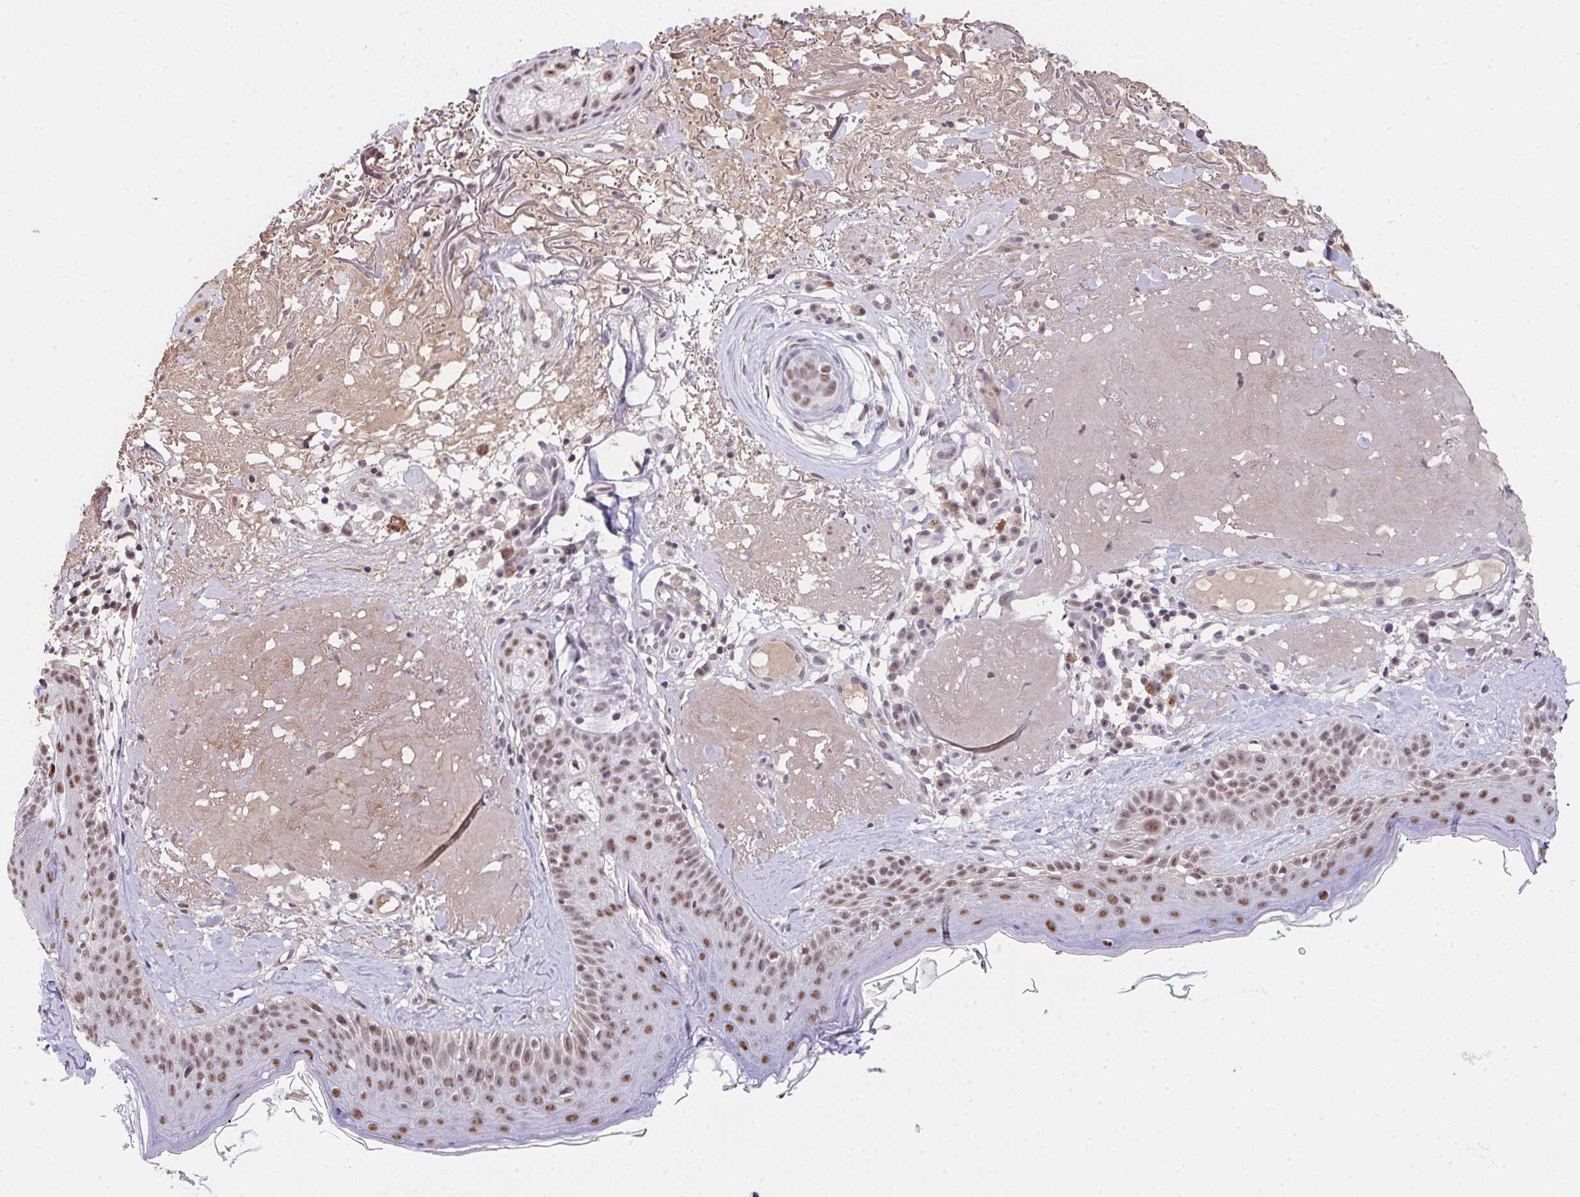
{"staining": {"intensity": "weak", "quantity": ">75%", "location": "nuclear"}, "tissue": "skin", "cell_type": "Fibroblasts", "image_type": "normal", "snomed": [{"axis": "morphology", "description": "Normal tissue, NOS"}, {"axis": "topography", "description": "Skin"}], "caption": "Human skin stained for a protein (brown) shows weak nuclear positive staining in about >75% of fibroblasts.", "gene": "RBBP6", "patient": {"sex": "male", "age": 73}}